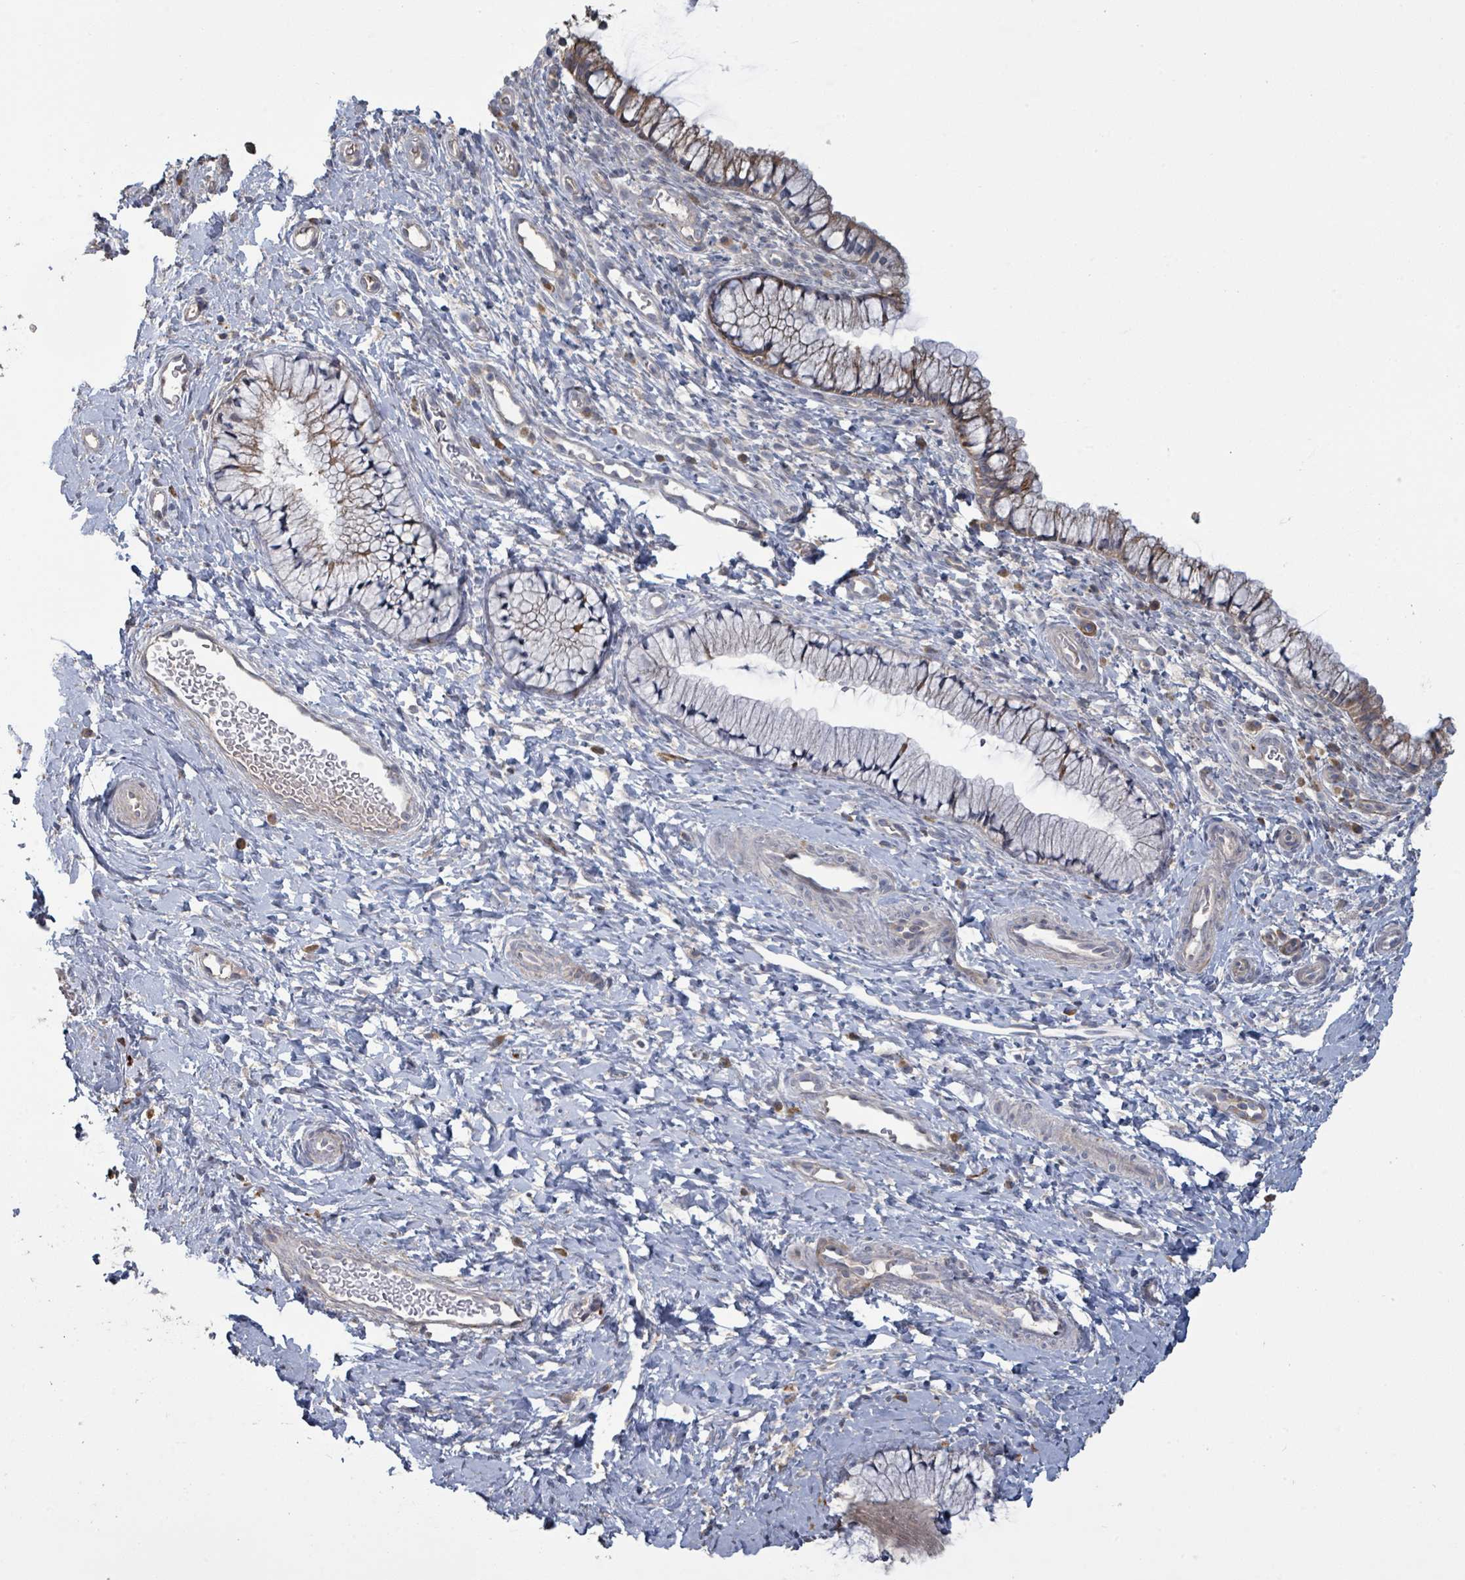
{"staining": {"intensity": "moderate", "quantity": "25%-75%", "location": "cytoplasmic/membranous"}, "tissue": "cervix", "cell_type": "Glandular cells", "image_type": "normal", "snomed": [{"axis": "morphology", "description": "Normal tissue, NOS"}, {"axis": "topography", "description": "Cervix"}], "caption": "A histopathology image showing moderate cytoplasmic/membranous positivity in about 25%-75% of glandular cells in unremarkable cervix, as visualized by brown immunohistochemical staining.", "gene": "KCNS2", "patient": {"sex": "female", "age": 36}}